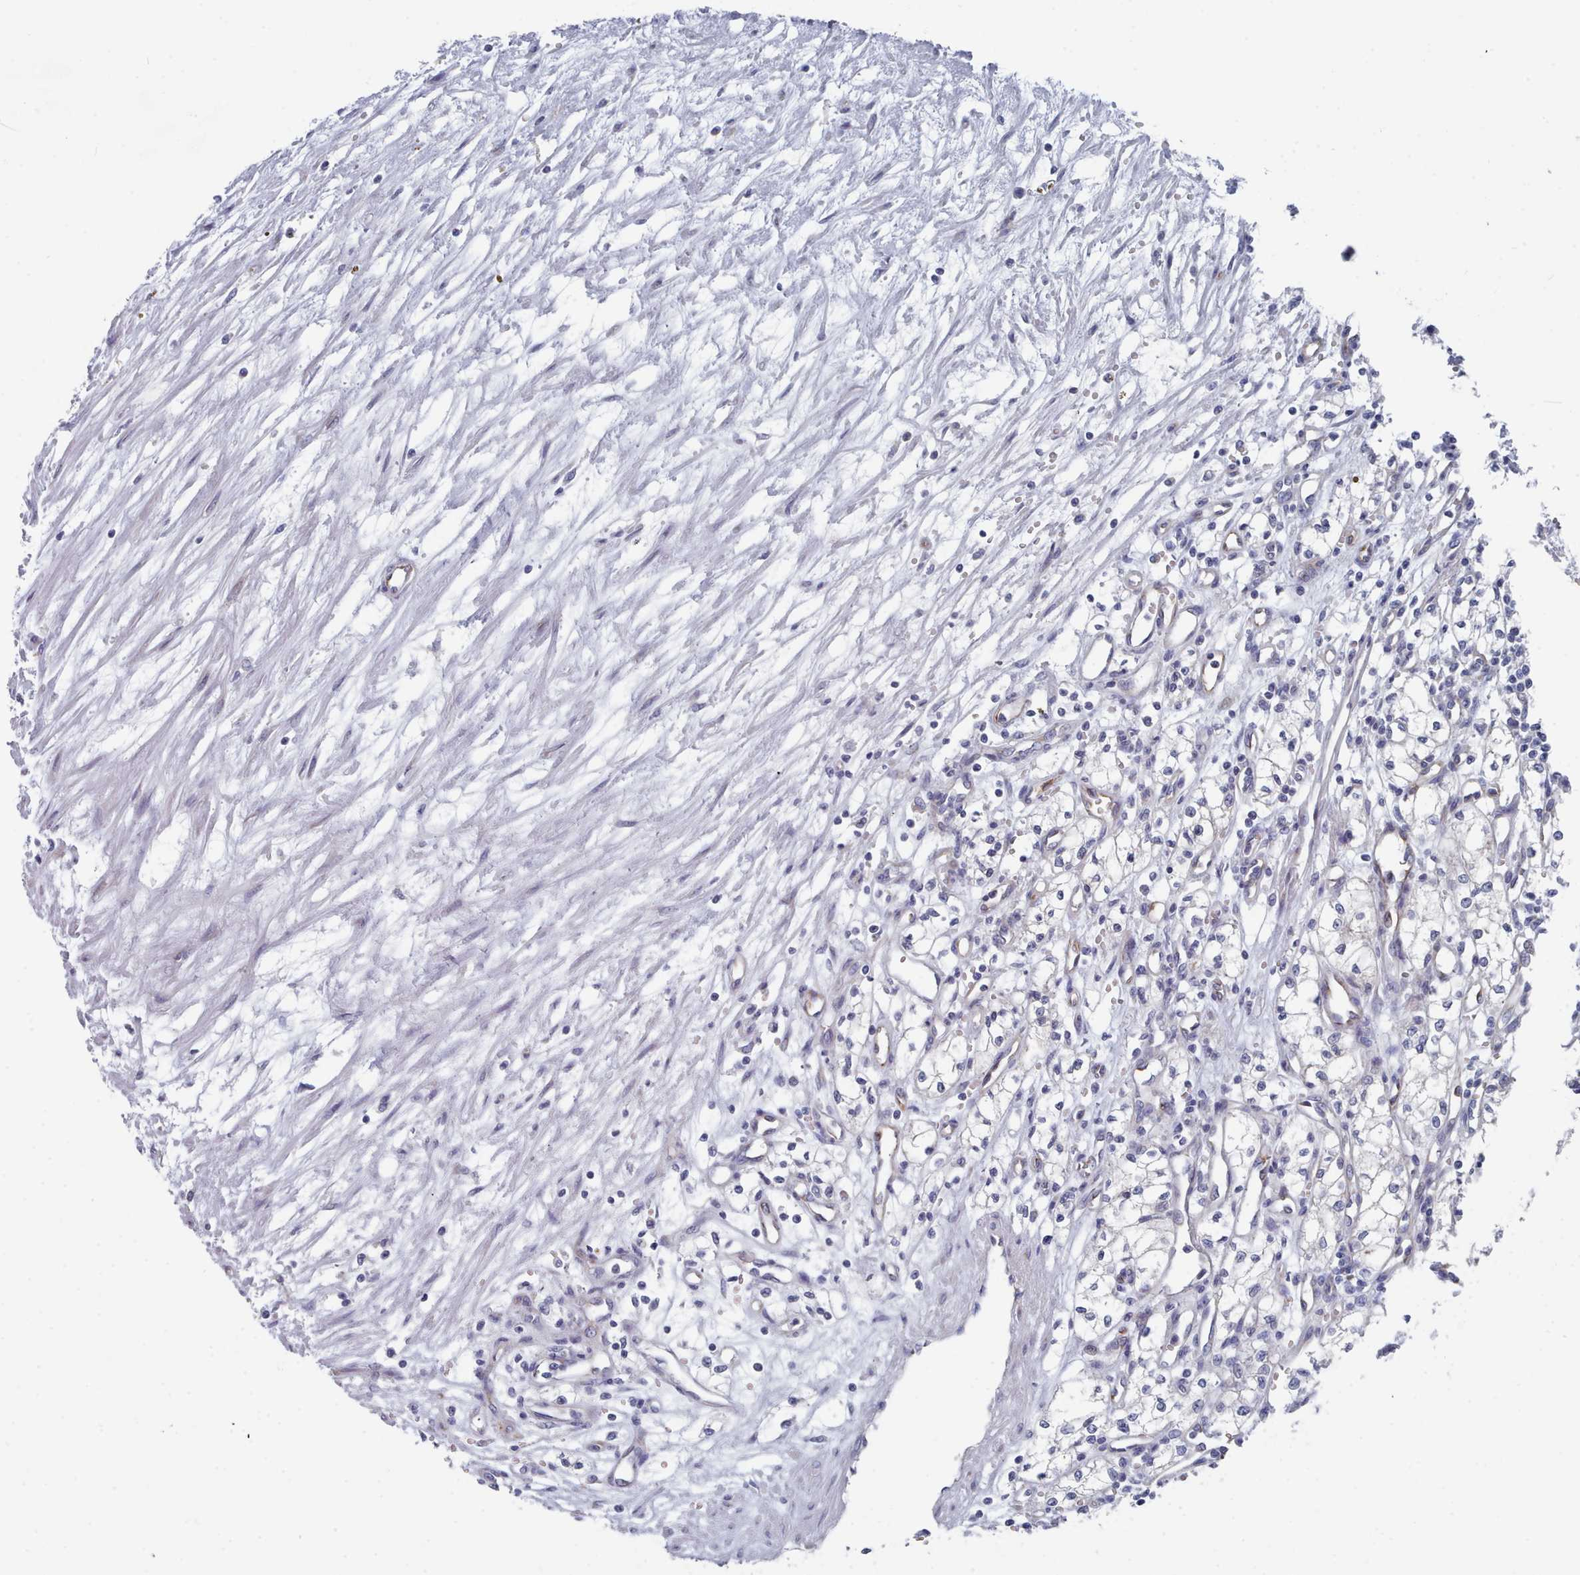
{"staining": {"intensity": "negative", "quantity": "none", "location": "none"}, "tissue": "renal cancer", "cell_type": "Tumor cells", "image_type": "cancer", "snomed": [{"axis": "morphology", "description": "Adenocarcinoma, NOS"}, {"axis": "topography", "description": "Kidney"}], "caption": "There is no significant positivity in tumor cells of renal cancer. (DAB IHC, high magnification).", "gene": "PDE4C", "patient": {"sex": "male", "age": 59}}